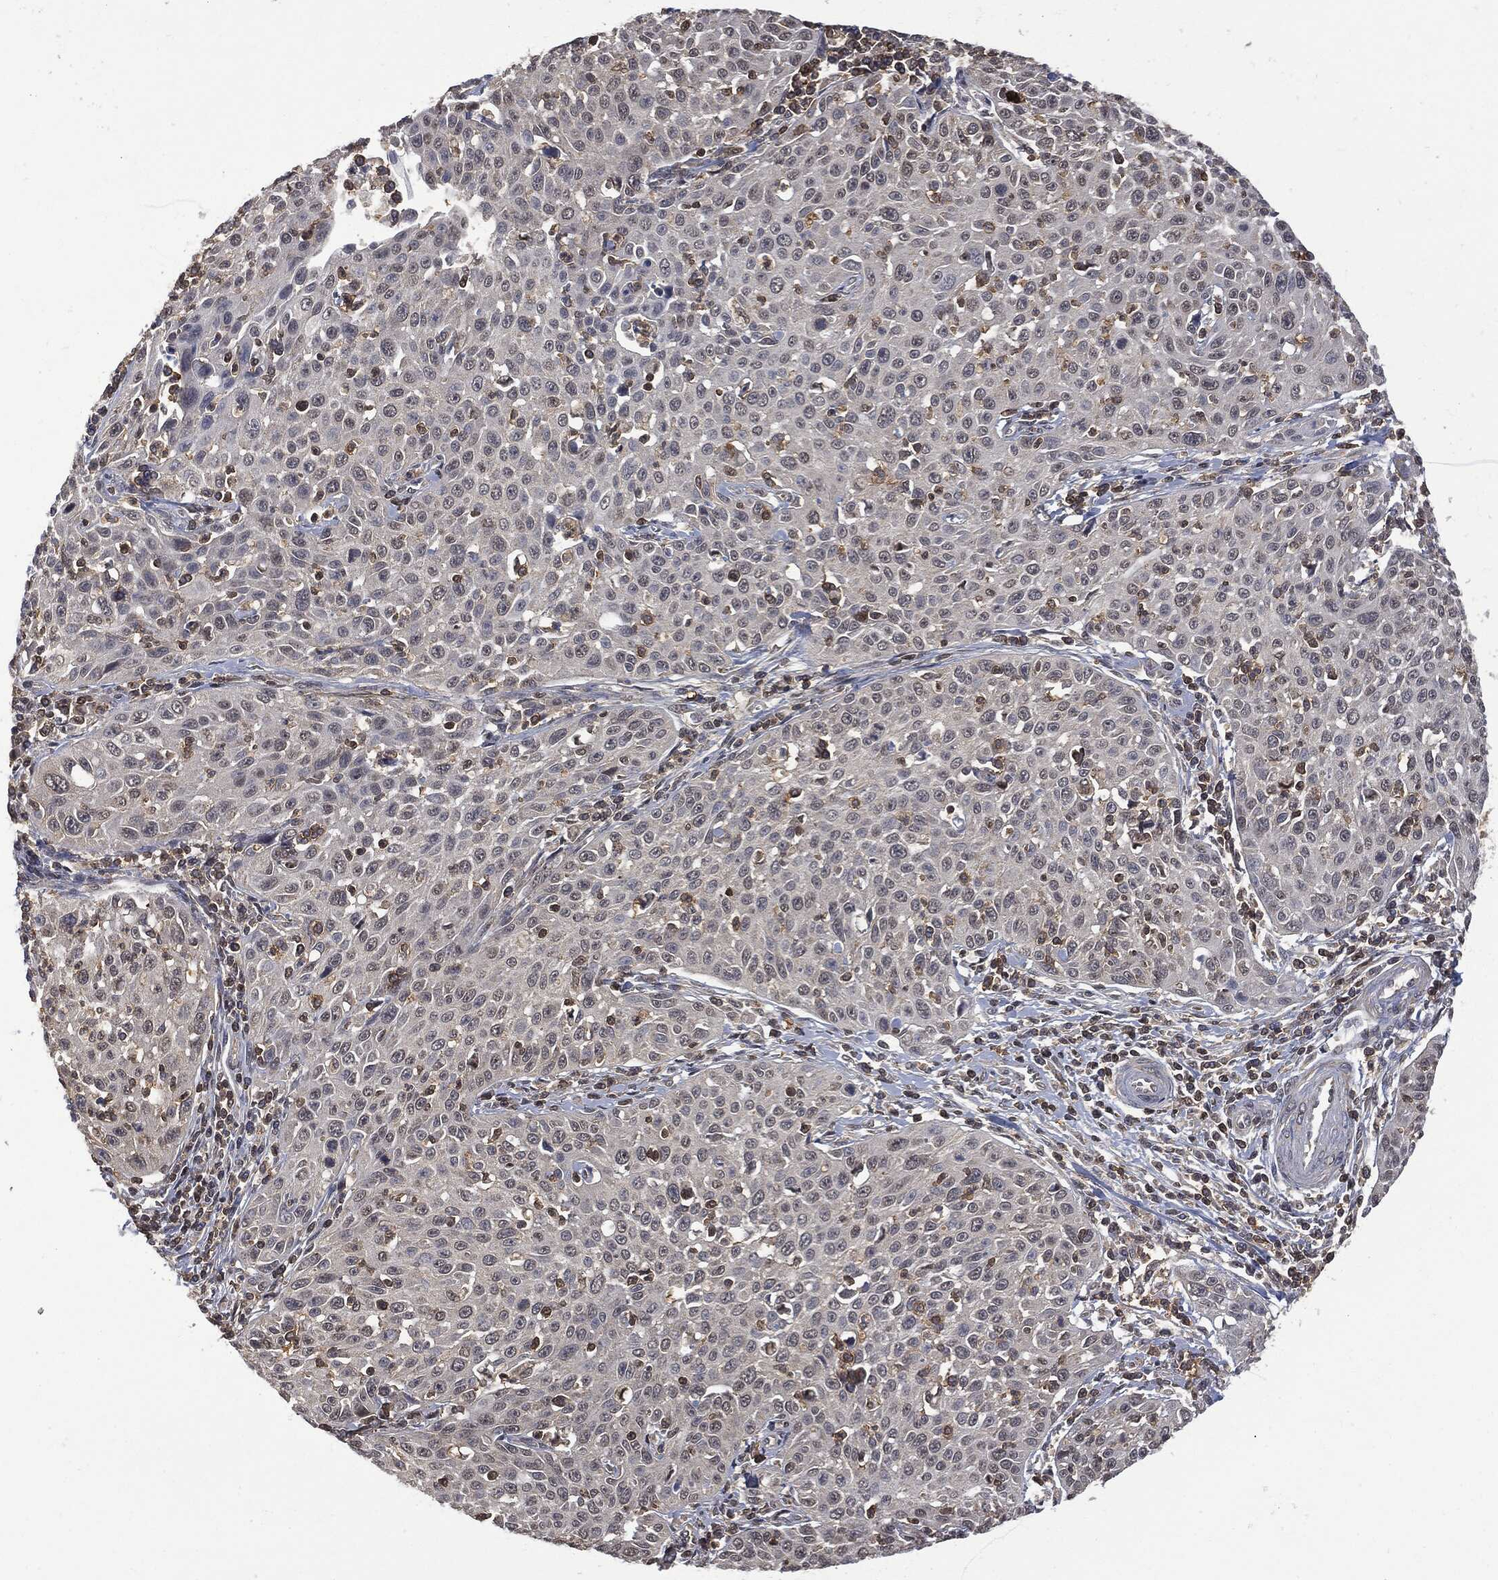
{"staining": {"intensity": "negative", "quantity": "none", "location": "none"}, "tissue": "cervical cancer", "cell_type": "Tumor cells", "image_type": "cancer", "snomed": [{"axis": "morphology", "description": "Squamous cell carcinoma, NOS"}, {"axis": "topography", "description": "Cervix"}], "caption": "Tumor cells show no significant protein staining in cervical cancer.", "gene": "PSMB10", "patient": {"sex": "female", "age": 26}}